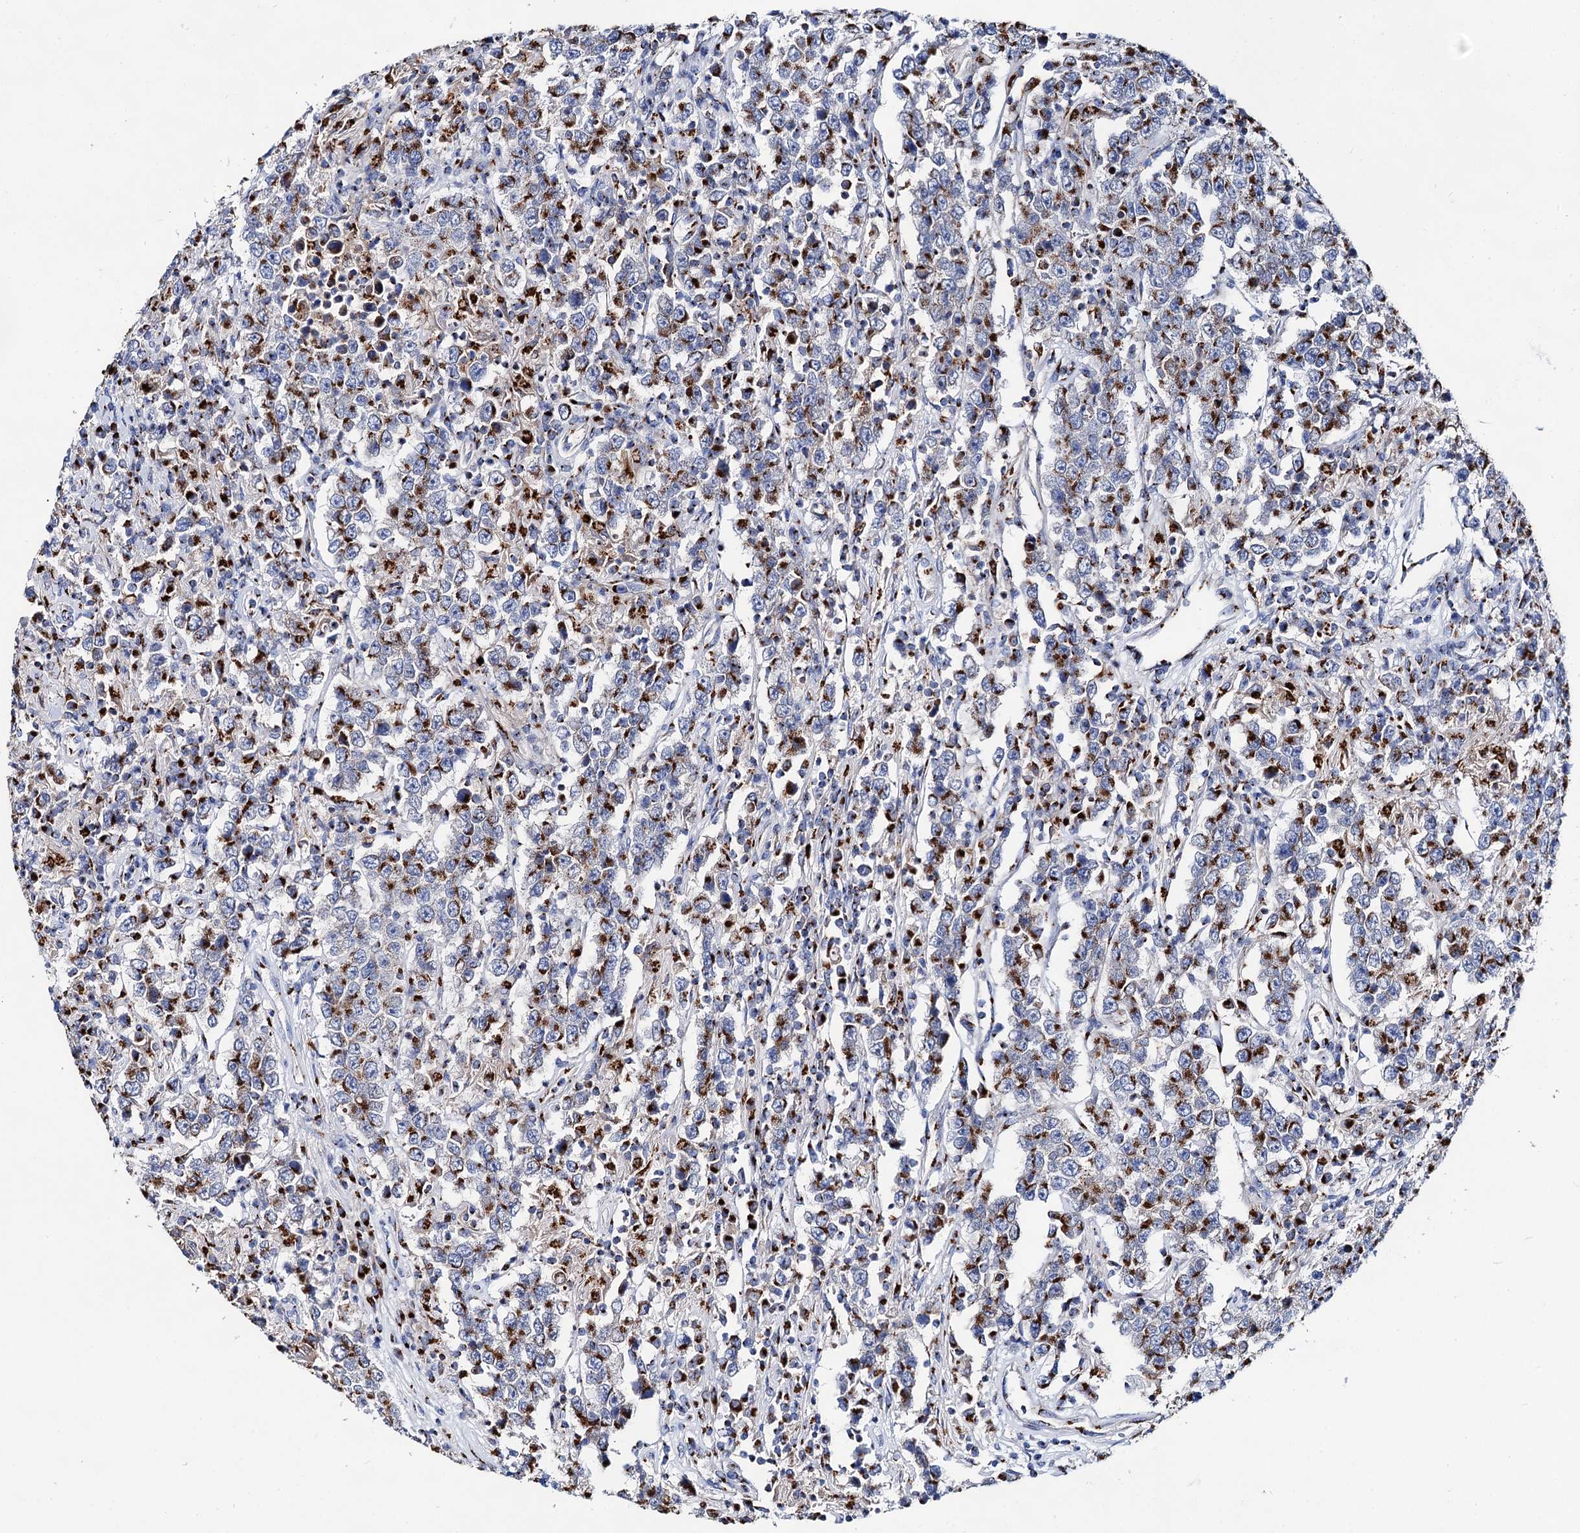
{"staining": {"intensity": "strong", "quantity": ">75%", "location": "cytoplasmic/membranous"}, "tissue": "testis cancer", "cell_type": "Tumor cells", "image_type": "cancer", "snomed": [{"axis": "morphology", "description": "Normal tissue, NOS"}, {"axis": "morphology", "description": "Urothelial carcinoma, High grade"}, {"axis": "morphology", "description": "Seminoma, NOS"}, {"axis": "morphology", "description": "Carcinoma, Embryonal, NOS"}, {"axis": "topography", "description": "Urinary bladder"}, {"axis": "topography", "description": "Testis"}], "caption": "Brown immunohistochemical staining in testis seminoma exhibits strong cytoplasmic/membranous staining in approximately >75% of tumor cells.", "gene": "TM9SF3", "patient": {"sex": "male", "age": 41}}